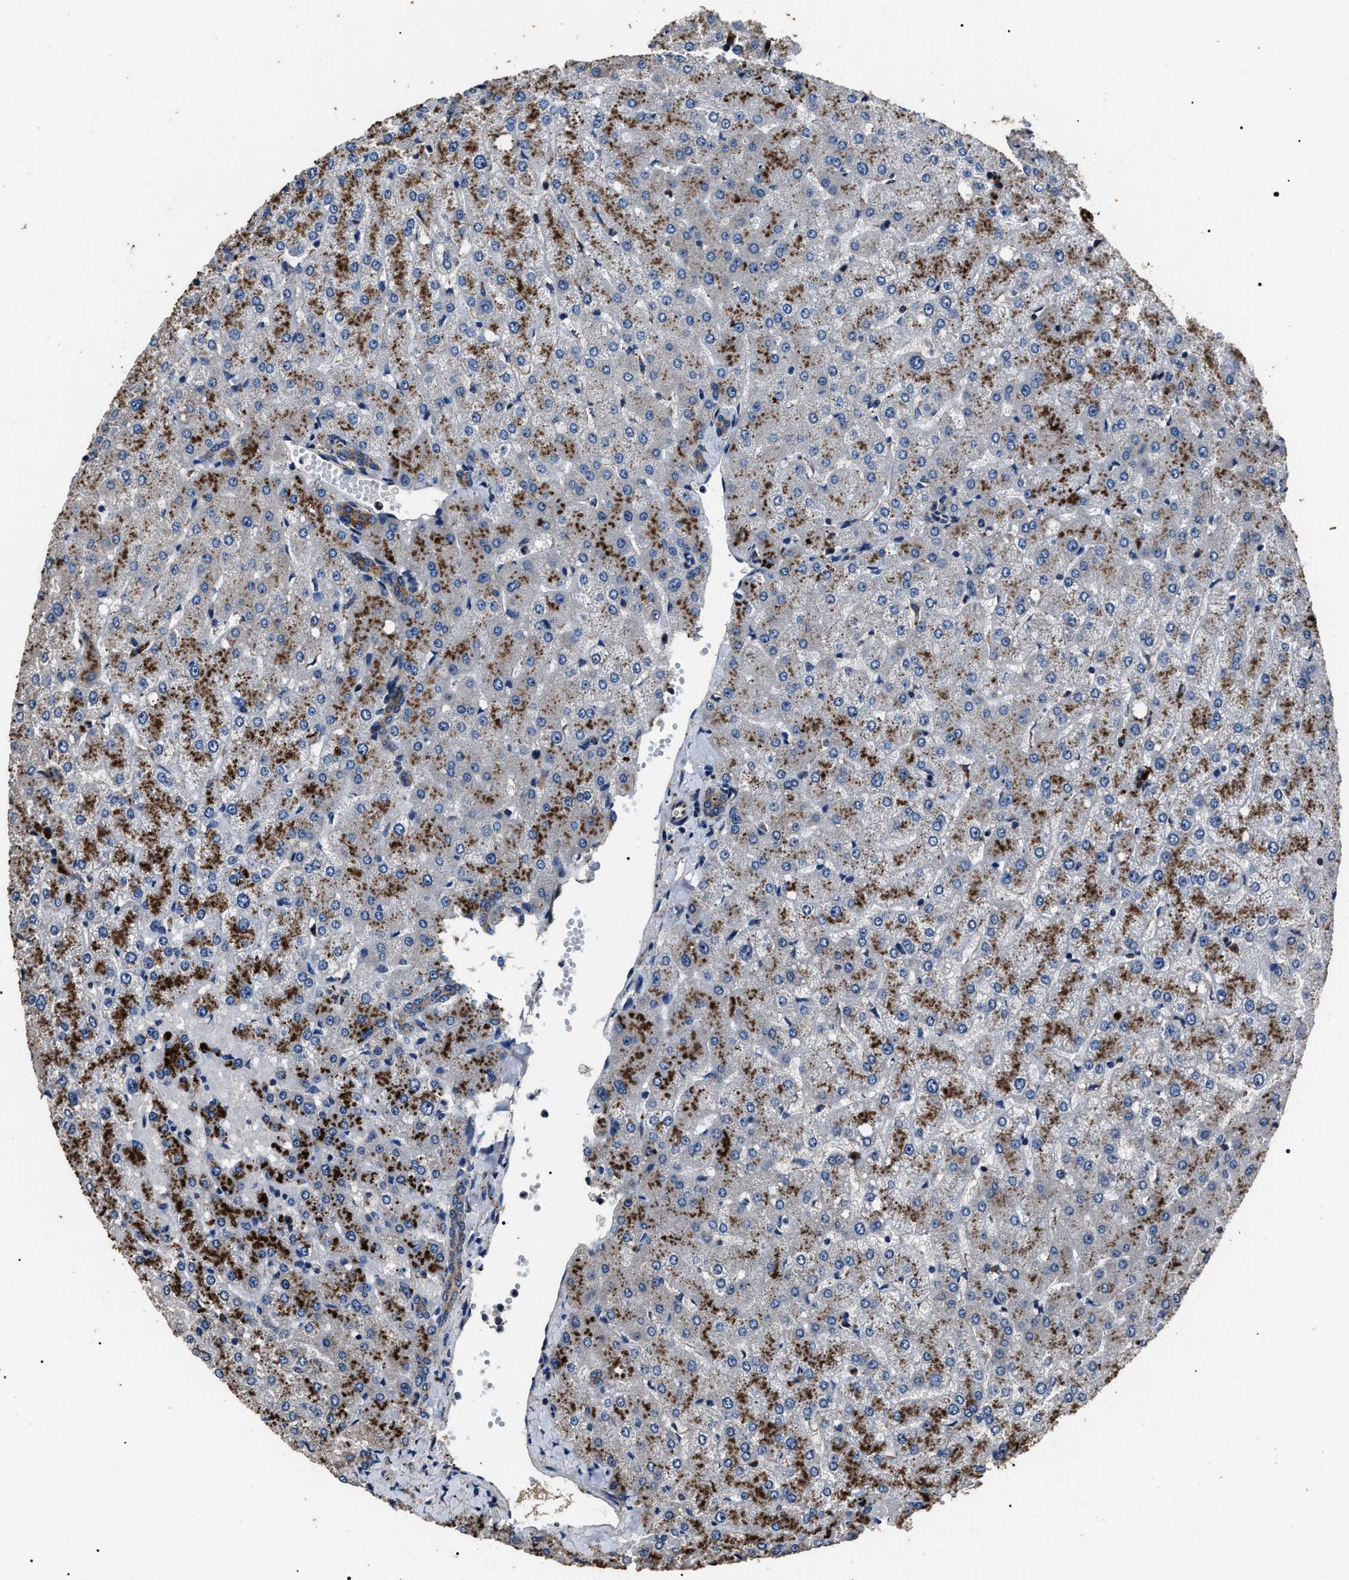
{"staining": {"intensity": "strong", "quantity": "<25%", "location": "cytoplasmic/membranous"}, "tissue": "liver", "cell_type": "Cholangiocytes", "image_type": "normal", "snomed": [{"axis": "morphology", "description": "Normal tissue, NOS"}, {"axis": "topography", "description": "Liver"}], "caption": "Immunohistochemical staining of benign liver displays medium levels of strong cytoplasmic/membranous staining in approximately <25% of cholangiocytes.", "gene": "HSCB", "patient": {"sex": "female", "age": 54}}